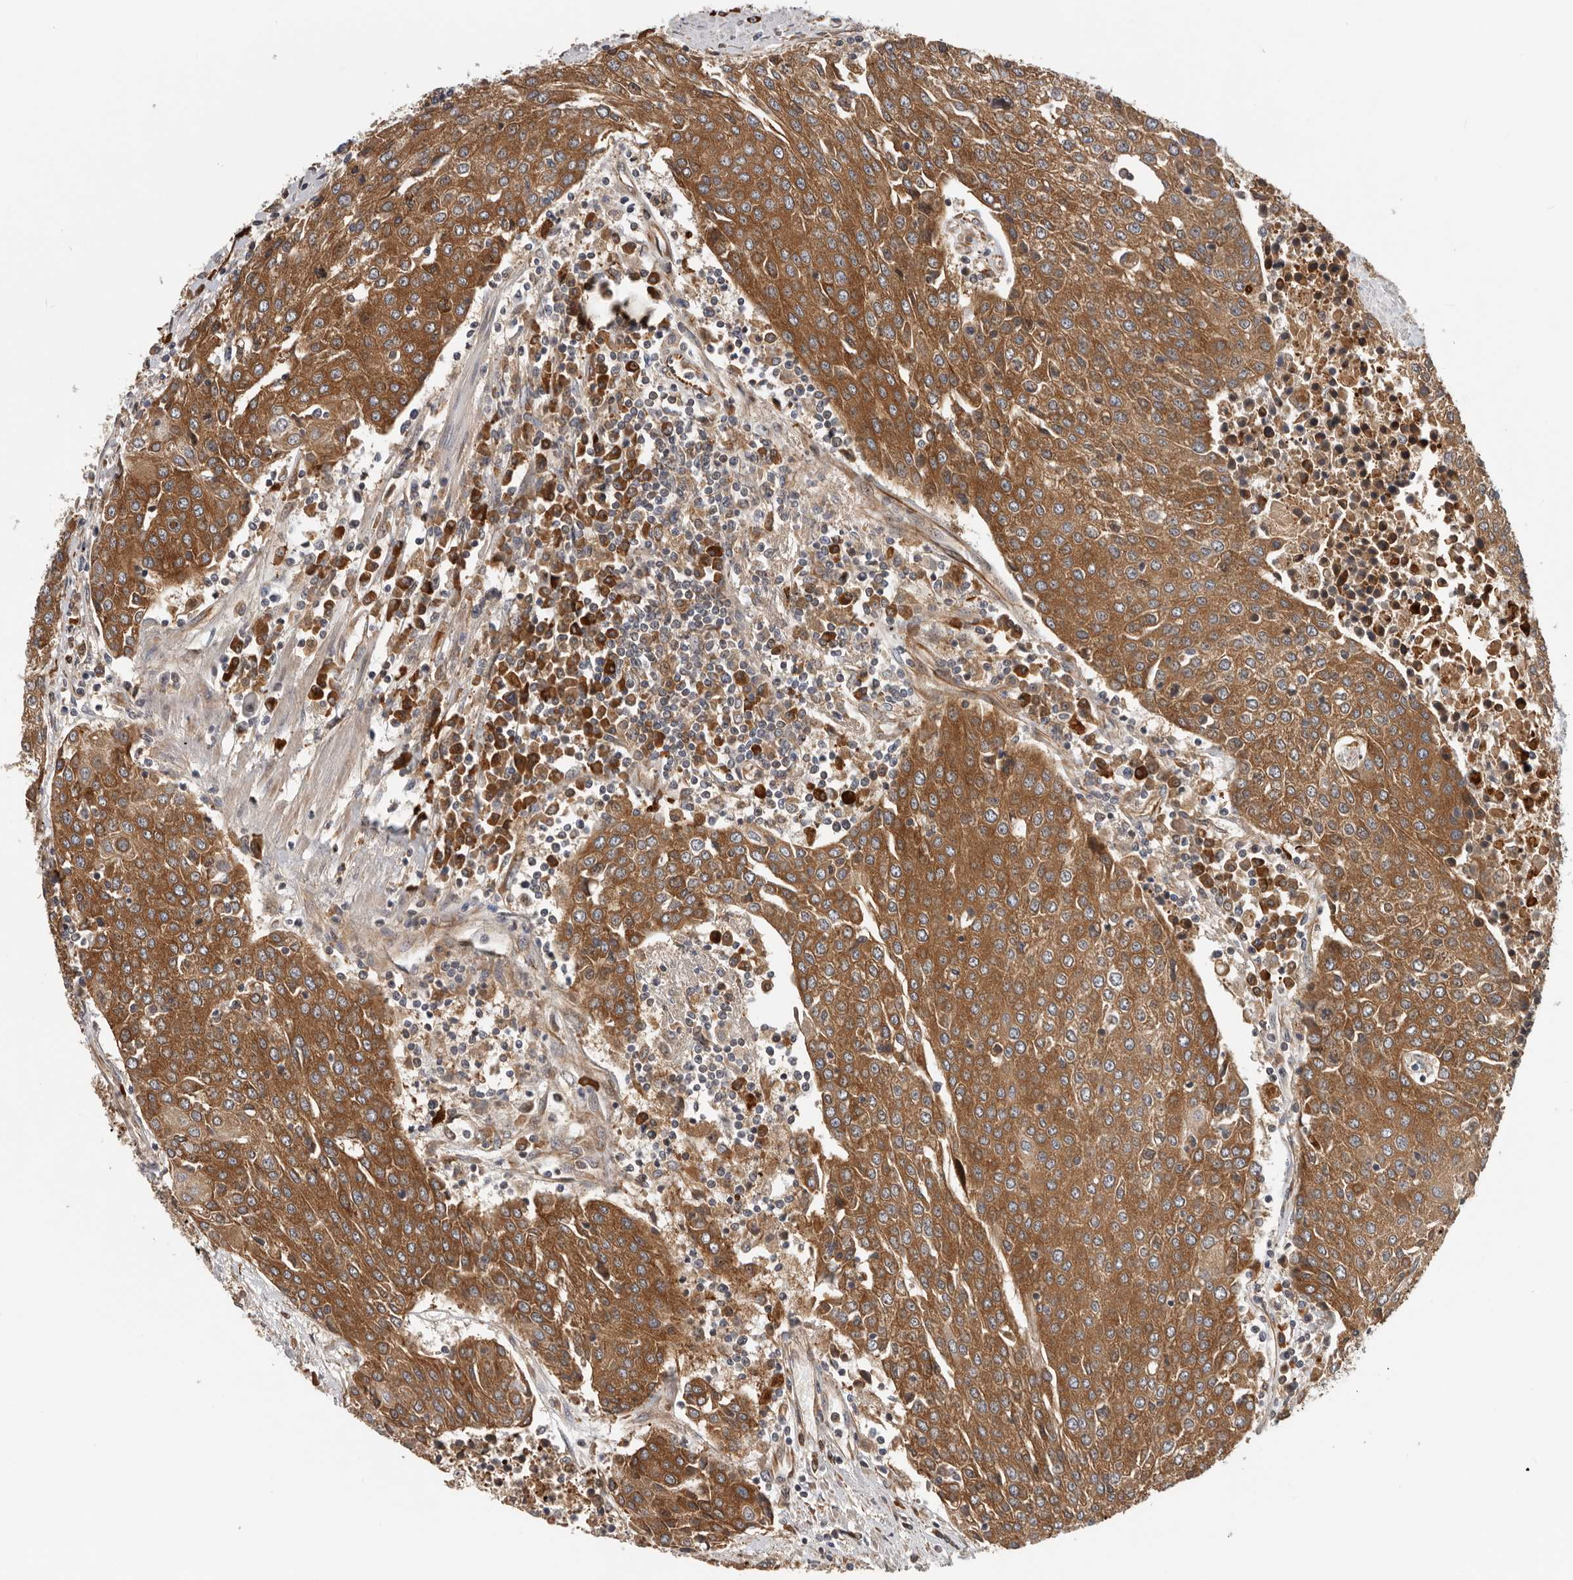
{"staining": {"intensity": "strong", "quantity": ">75%", "location": "cytoplasmic/membranous"}, "tissue": "urothelial cancer", "cell_type": "Tumor cells", "image_type": "cancer", "snomed": [{"axis": "morphology", "description": "Urothelial carcinoma, High grade"}, {"axis": "topography", "description": "Urinary bladder"}], "caption": "Brown immunohistochemical staining in high-grade urothelial carcinoma displays strong cytoplasmic/membranous staining in approximately >75% of tumor cells. The staining was performed using DAB, with brown indicating positive protein expression. Nuclei are stained blue with hematoxylin.", "gene": "RNF157", "patient": {"sex": "female", "age": 85}}